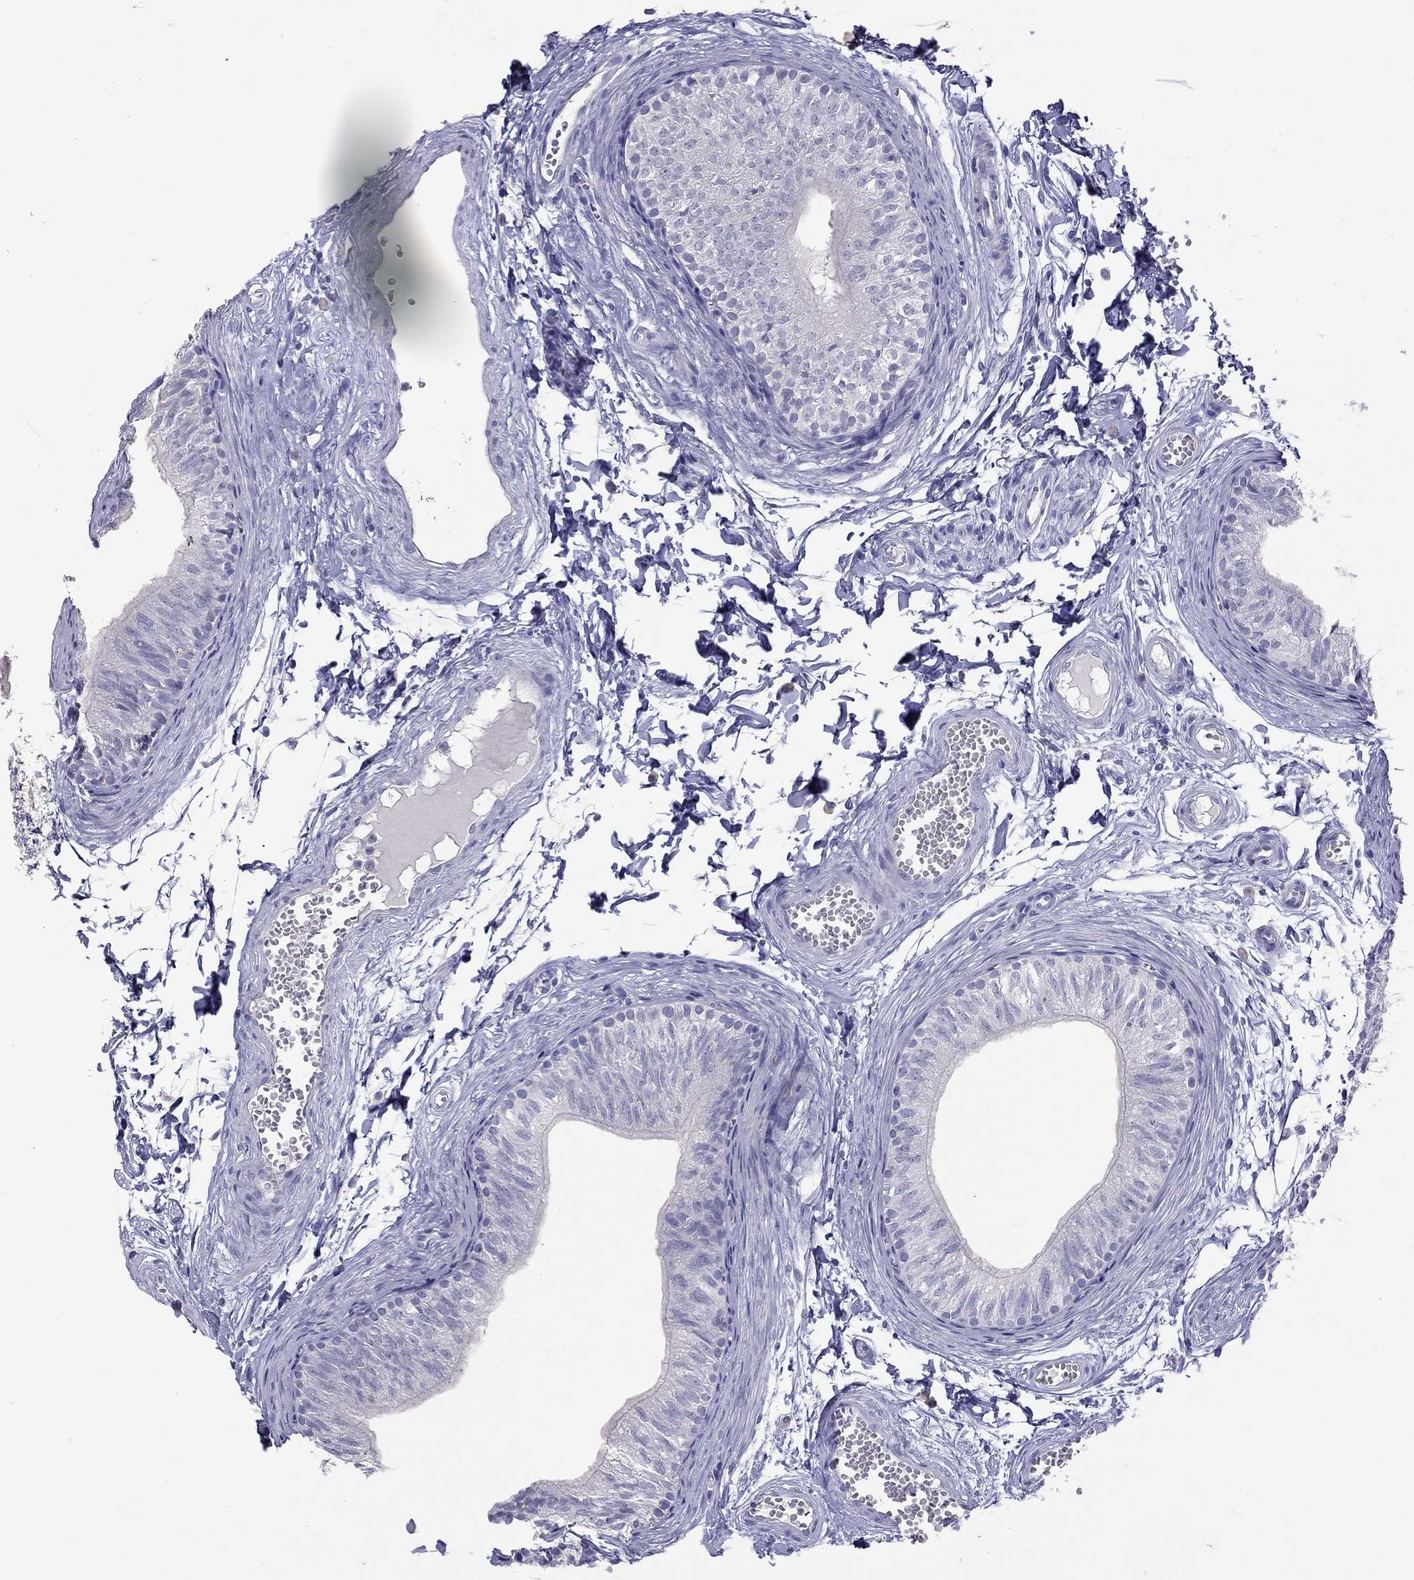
{"staining": {"intensity": "negative", "quantity": "none", "location": "none"}, "tissue": "epididymis", "cell_type": "Glandular cells", "image_type": "normal", "snomed": [{"axis": "morphology", "description": "Normal tissue, NOS"}, {"axis": "topography", "description": "Epididymis"}], "caption": "Epididymis stained for a protein using immunohistochemistry (IHC) displays no staining glandular cells.", "gene": "SLAMF1", "patient": {"sex": "male", "age": 22}}